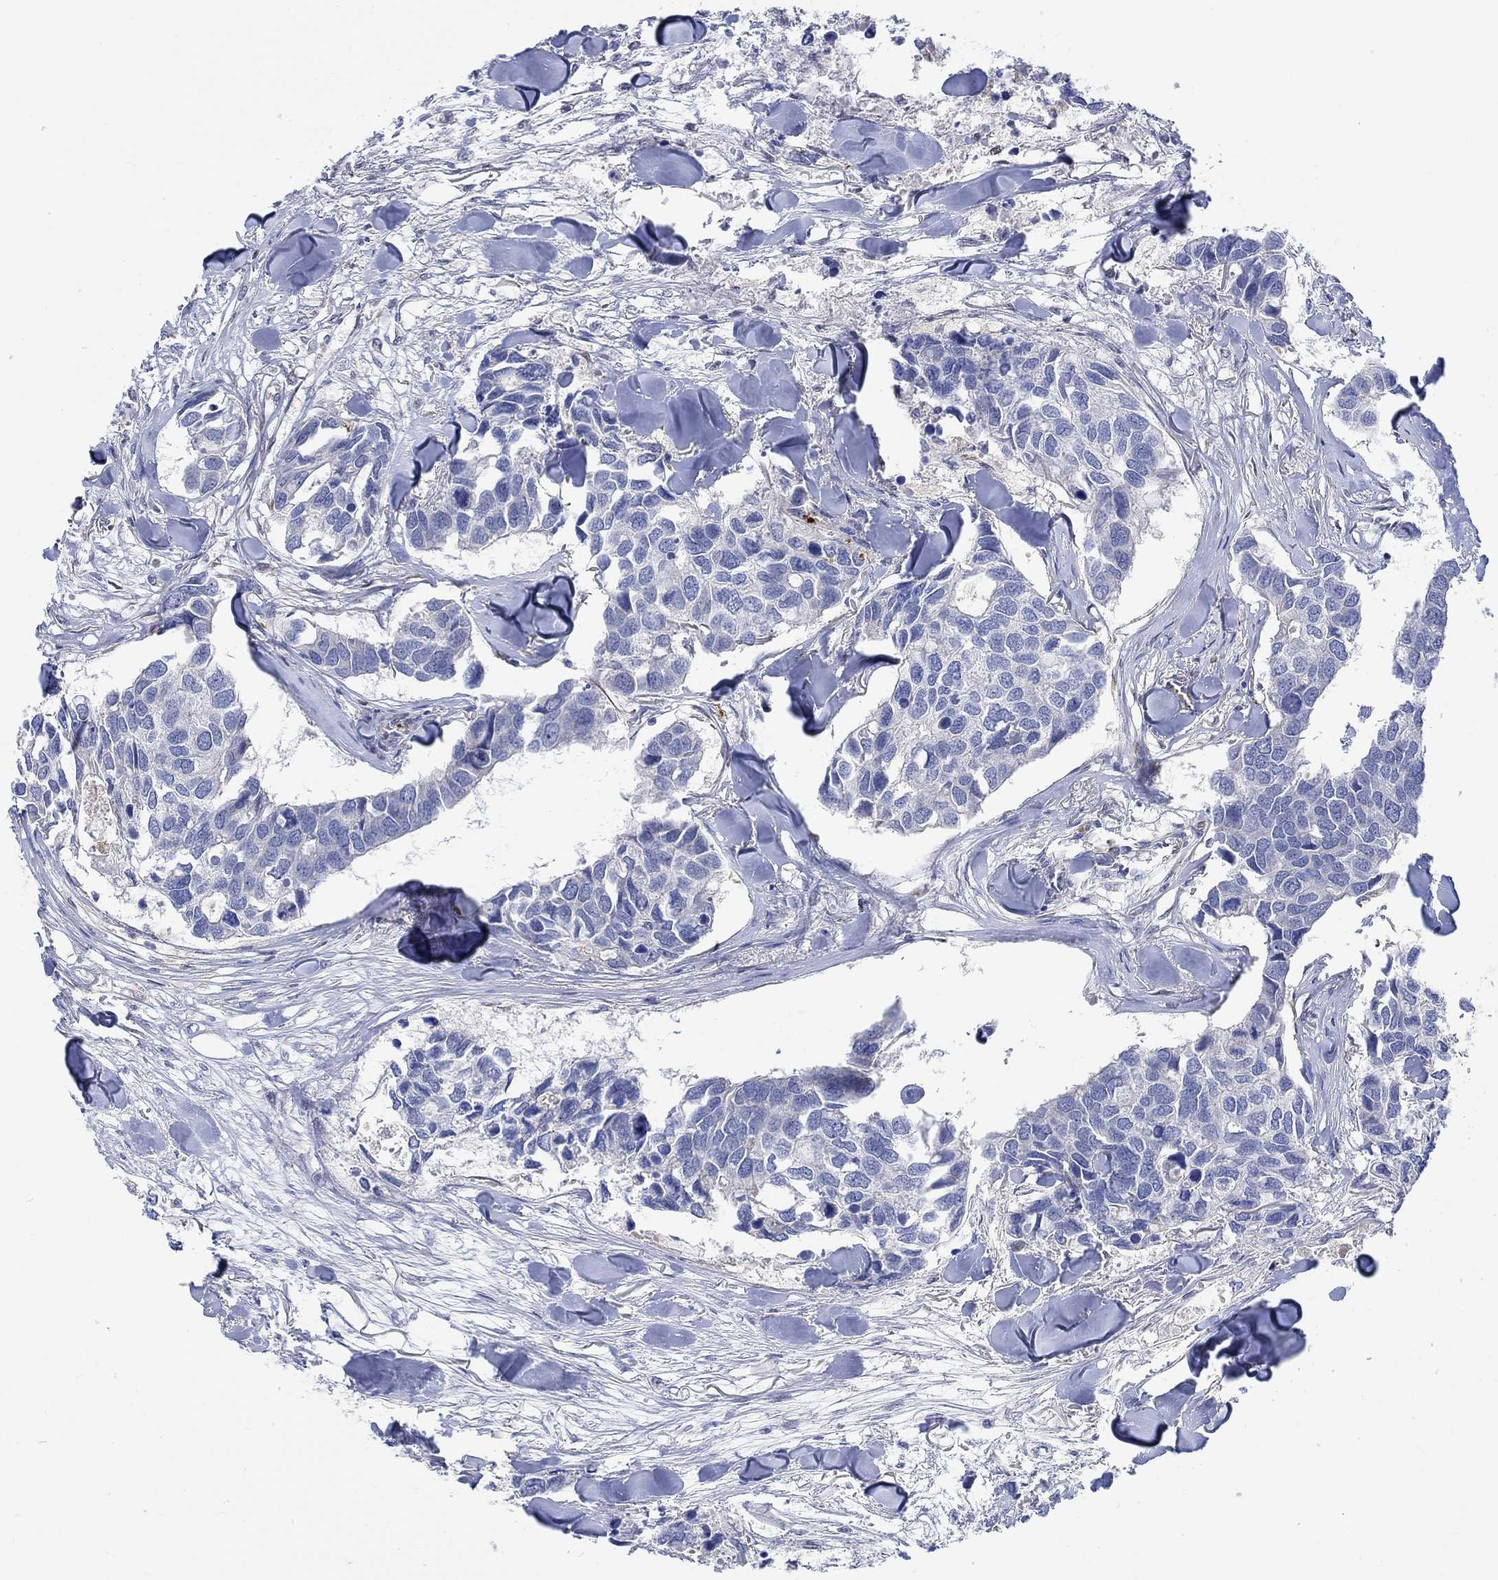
{"staining": {"intensity": "negative", "quantity": "none", "location": "none"}, "tissue": "breast cancer", "cell_type": "Tumor cells", "image_type": "cancer", "snomed": [{"axis": "morphology", "description": "Duct carcinoma"}, {"axis": "topography", "description": "Breast"}], "caption": "Tumor cells show no significant protein staining in breast cancer.", "gene": "CAMK1D", "patient": {"sex": "female", "age": 83}}